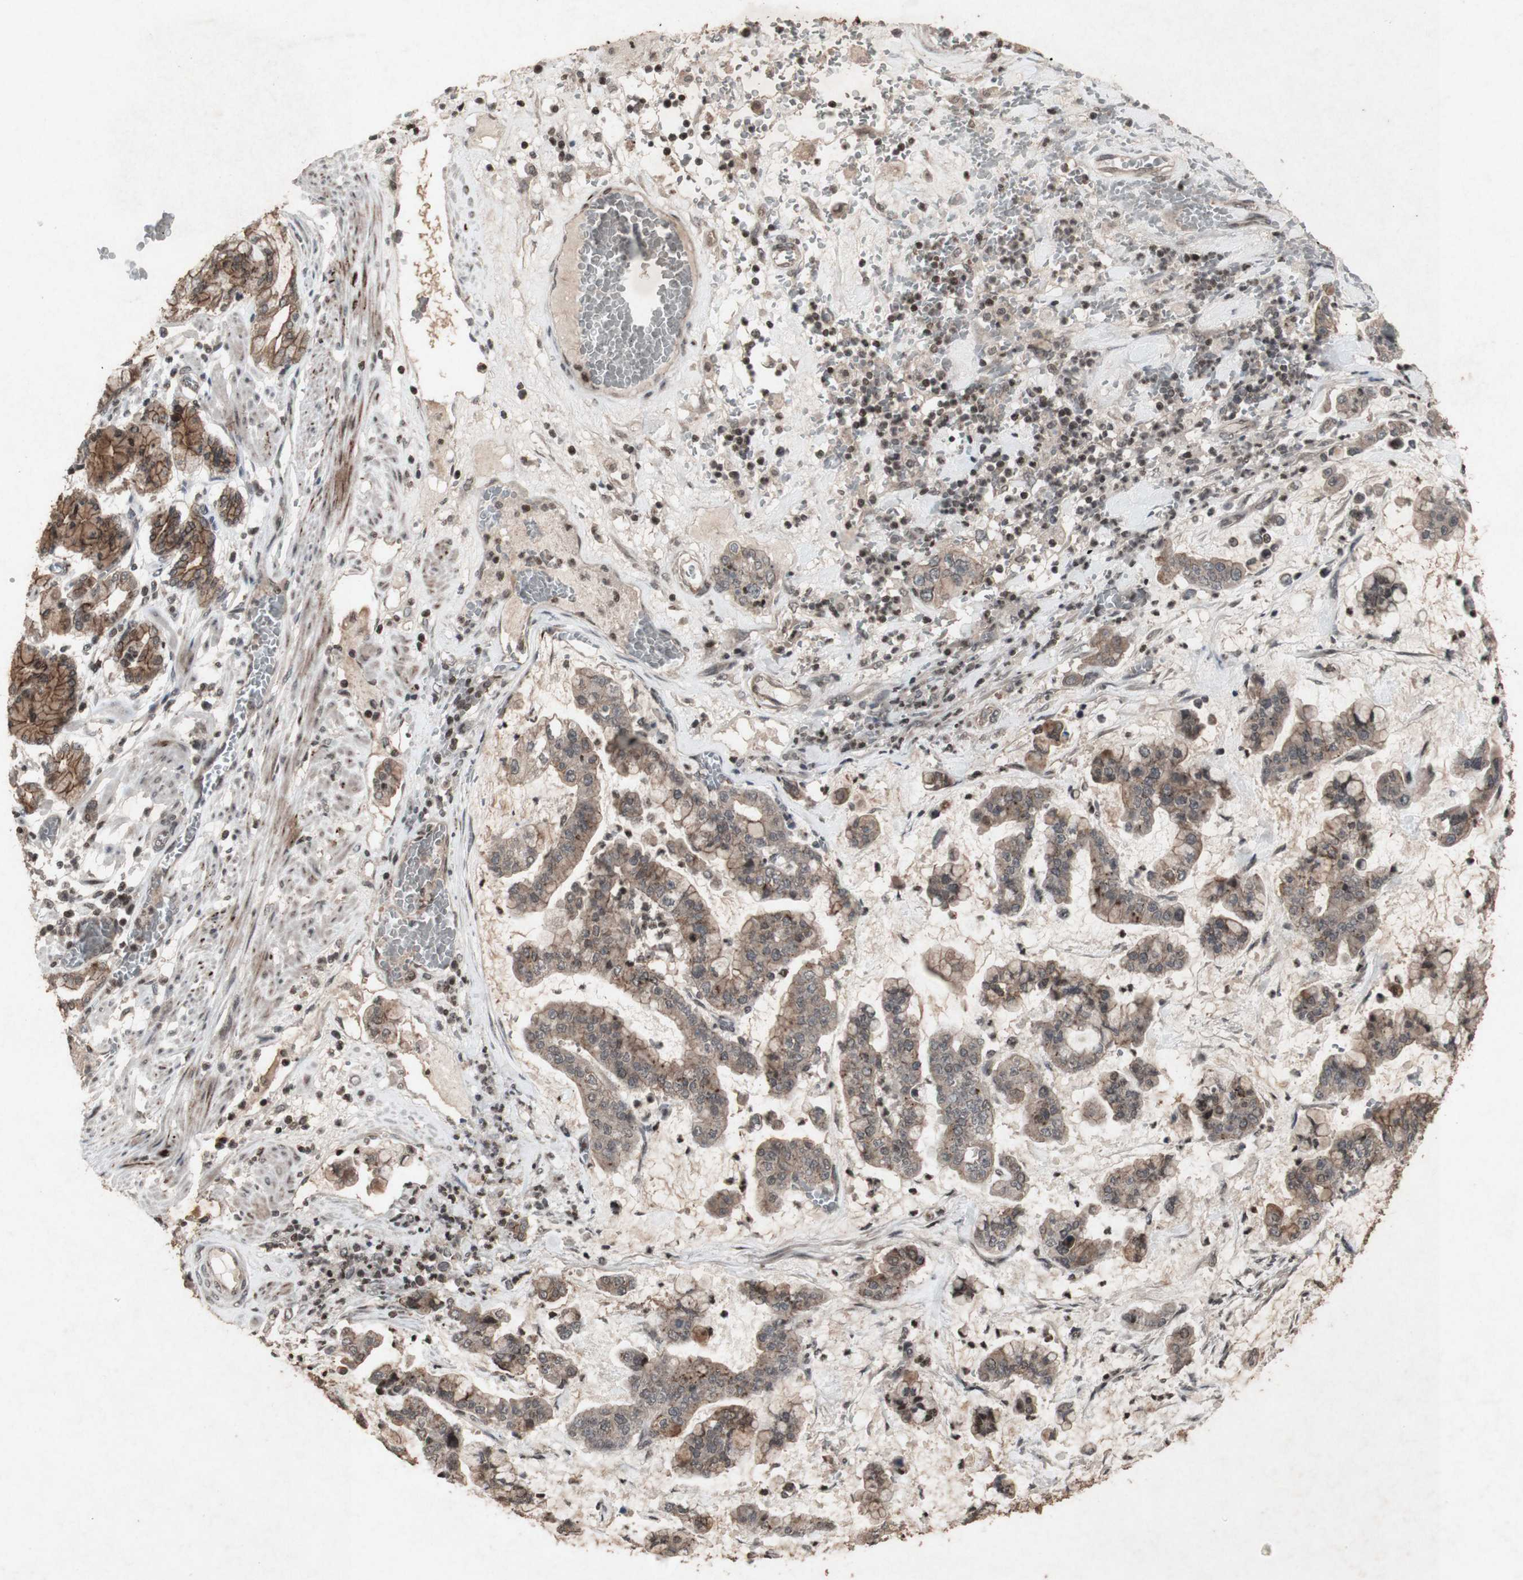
{"staining": {"intensity": "weak", "quantity": ">75%", "location": "cytoplasmic/membranous"}, "tissue": "stomach cancer", "cell_type": "Tumor cells", "image_type": "cancer", "snomed": [{"axis": "morphology", "description": "Normal tissue, NOS"}, {"axis": "morphology", "description": "Adenocarcinoma, NOS"}, {"axis": "topography", "description": "Stomach, upper"}, {"axis": "topography", "description": "Stomach"}], "caption": "The immunohistochemical stain shows weak cytoplasmic/membranous positivity in tumor cells of stomach cancer tissue. Using DAB (3,3'-diaminobenzidine) (brown) and hematoxylin (blue) stains, captured at high magnification using brightfield microscopy.", "gene": "PLXNA1", "patient": {"sex": "male", "age": 76}}